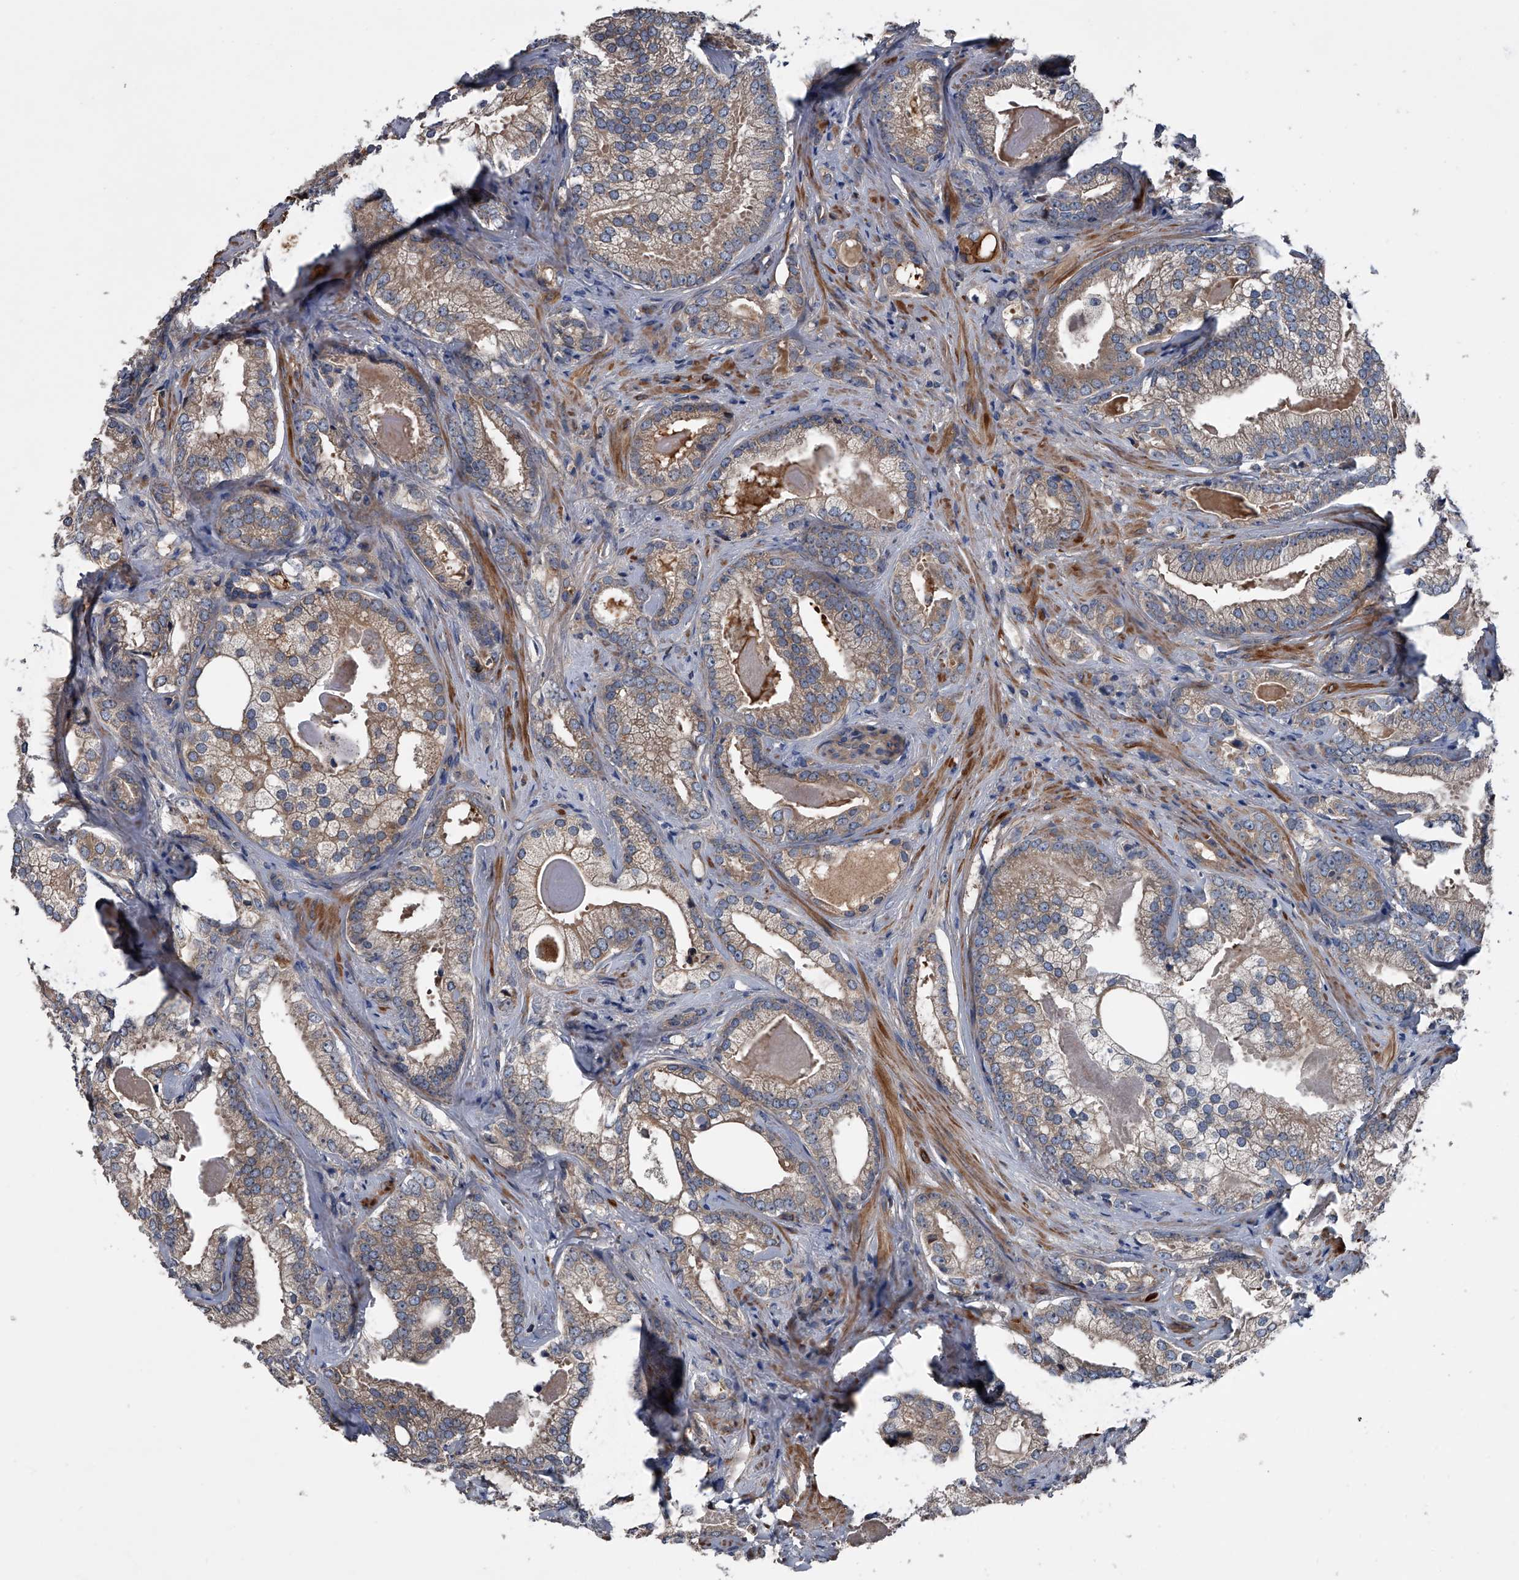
{"staining": {"intensity": "weak", "quantity": ">75%", "location": "cytoplasmic/membranous"}, "tissue": "prostate cancer", "cell_type": "Tumor cells", "image_type": "cancer", "snomed": [{"axis": "morphology", "description": "Normal morphology"}, {"axis": "morphology", "description": "Adenocarcinoma, Low grade"}, {"axis": "topography", "description": "Prostate"}], "caption": "Brown immunohistochemical staining in prostate cancer (adenocarcinoma (low-grade)) exhibits weak cytoplasmic/membranous positivity in about >75% of tumor cells.", "gene": "KIF13A", "patient": {"sex": "male", "age": 72}}